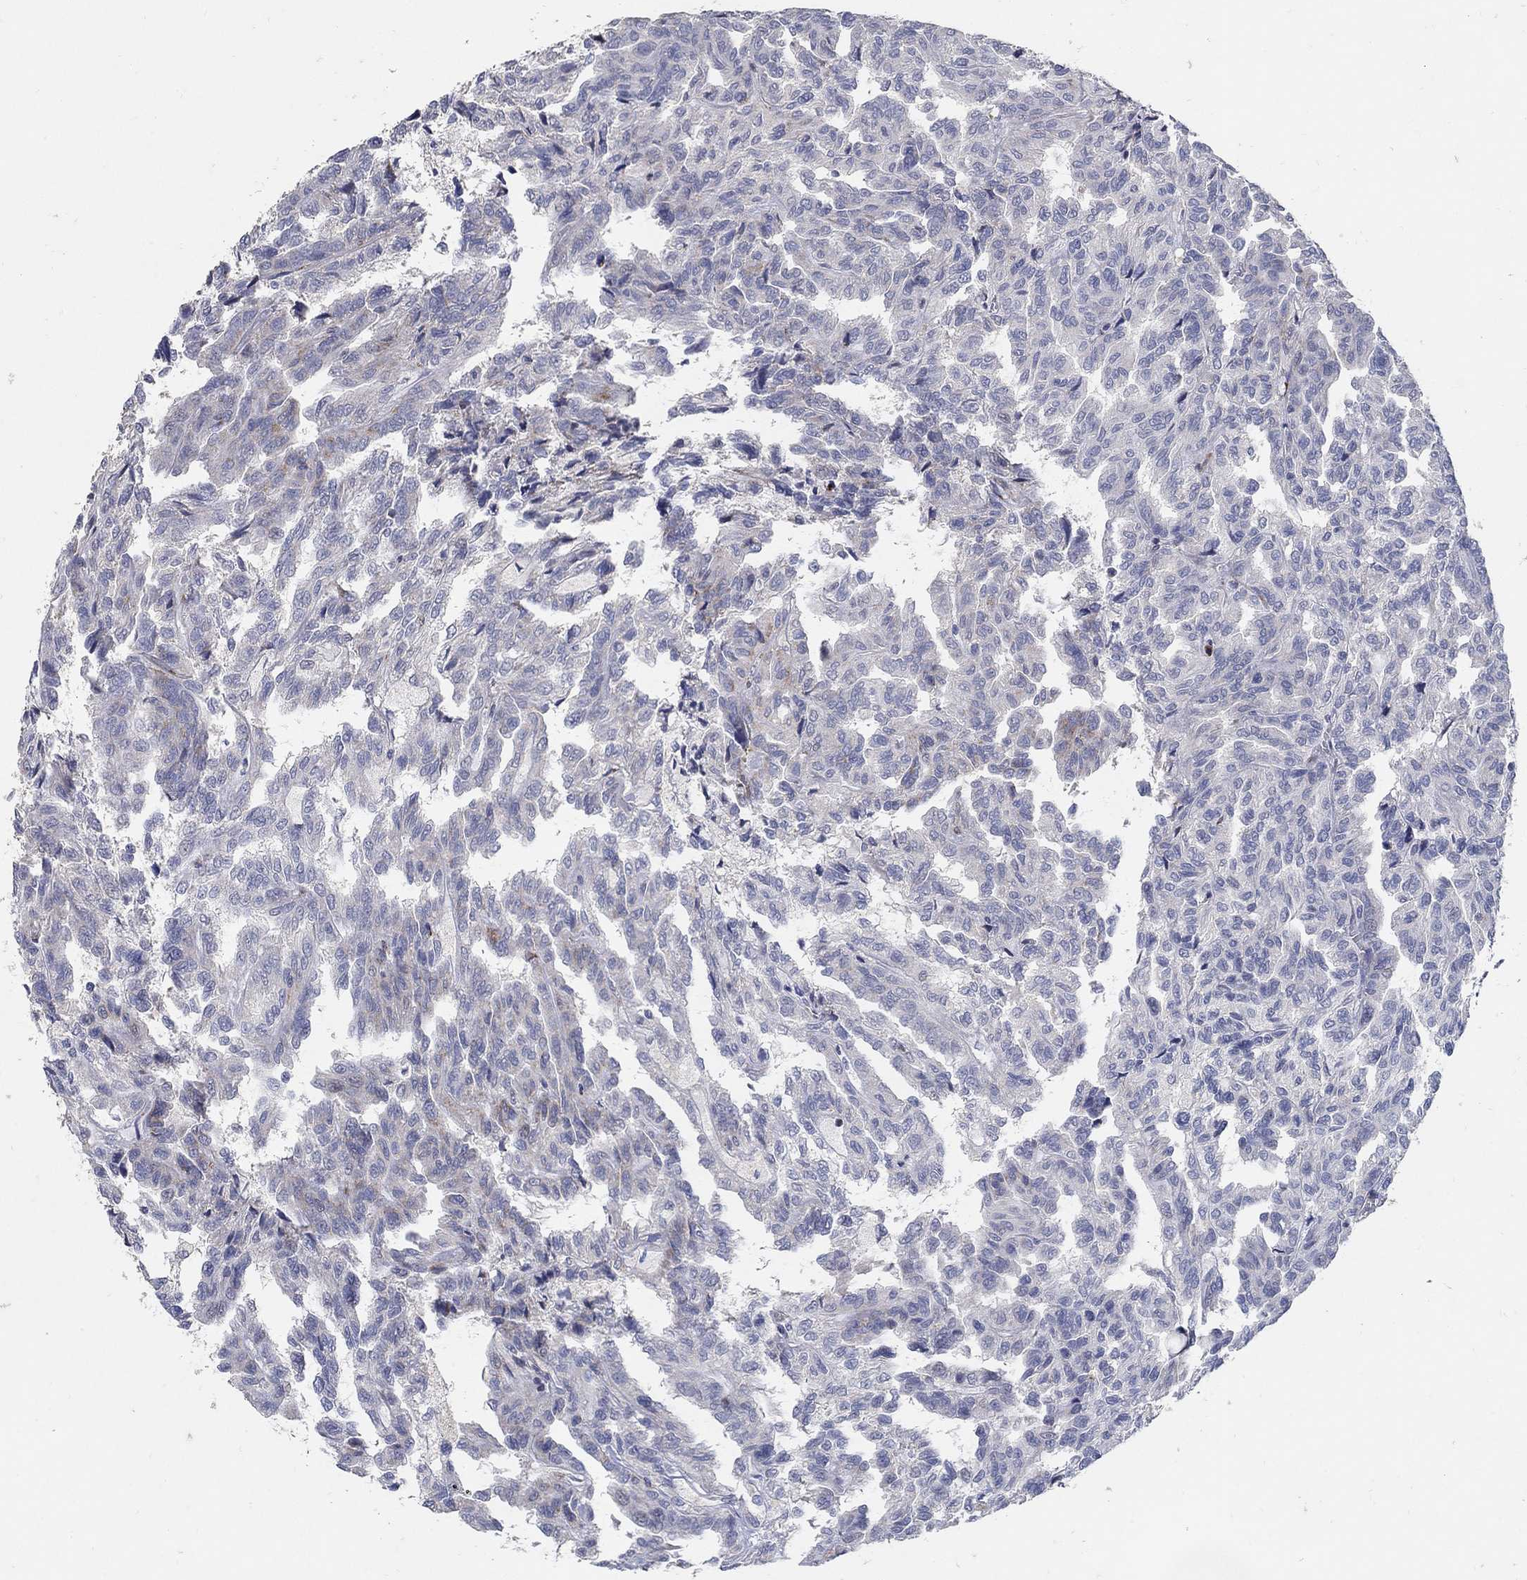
{"staining": {"intensity": "moderate", "quantity": "<25%", "location": "cytoplasmic/membranous"}, "tissue": "renal cancer", "cell_type": "Tumor cells", "image_type": "cancer", "snomed": [{"axis": "morphology", "description": "Adenocarcinoma, NOS"}, {"axis": "topography", "description": "Kidney"}], "caption": "Immunohistochemical staining of renal cancer reveals low levels of moderate cytoplasmic/membranous positivity in approximately <25% of tumor cells. (Stains: DAB (3,3'-diaminobenzidine) in brown, nuclei in blue, Microscopy: brightfield microscopy at high magnification).", "gene": "HMX2", "patient": {"sex": "male", "age": 79}}